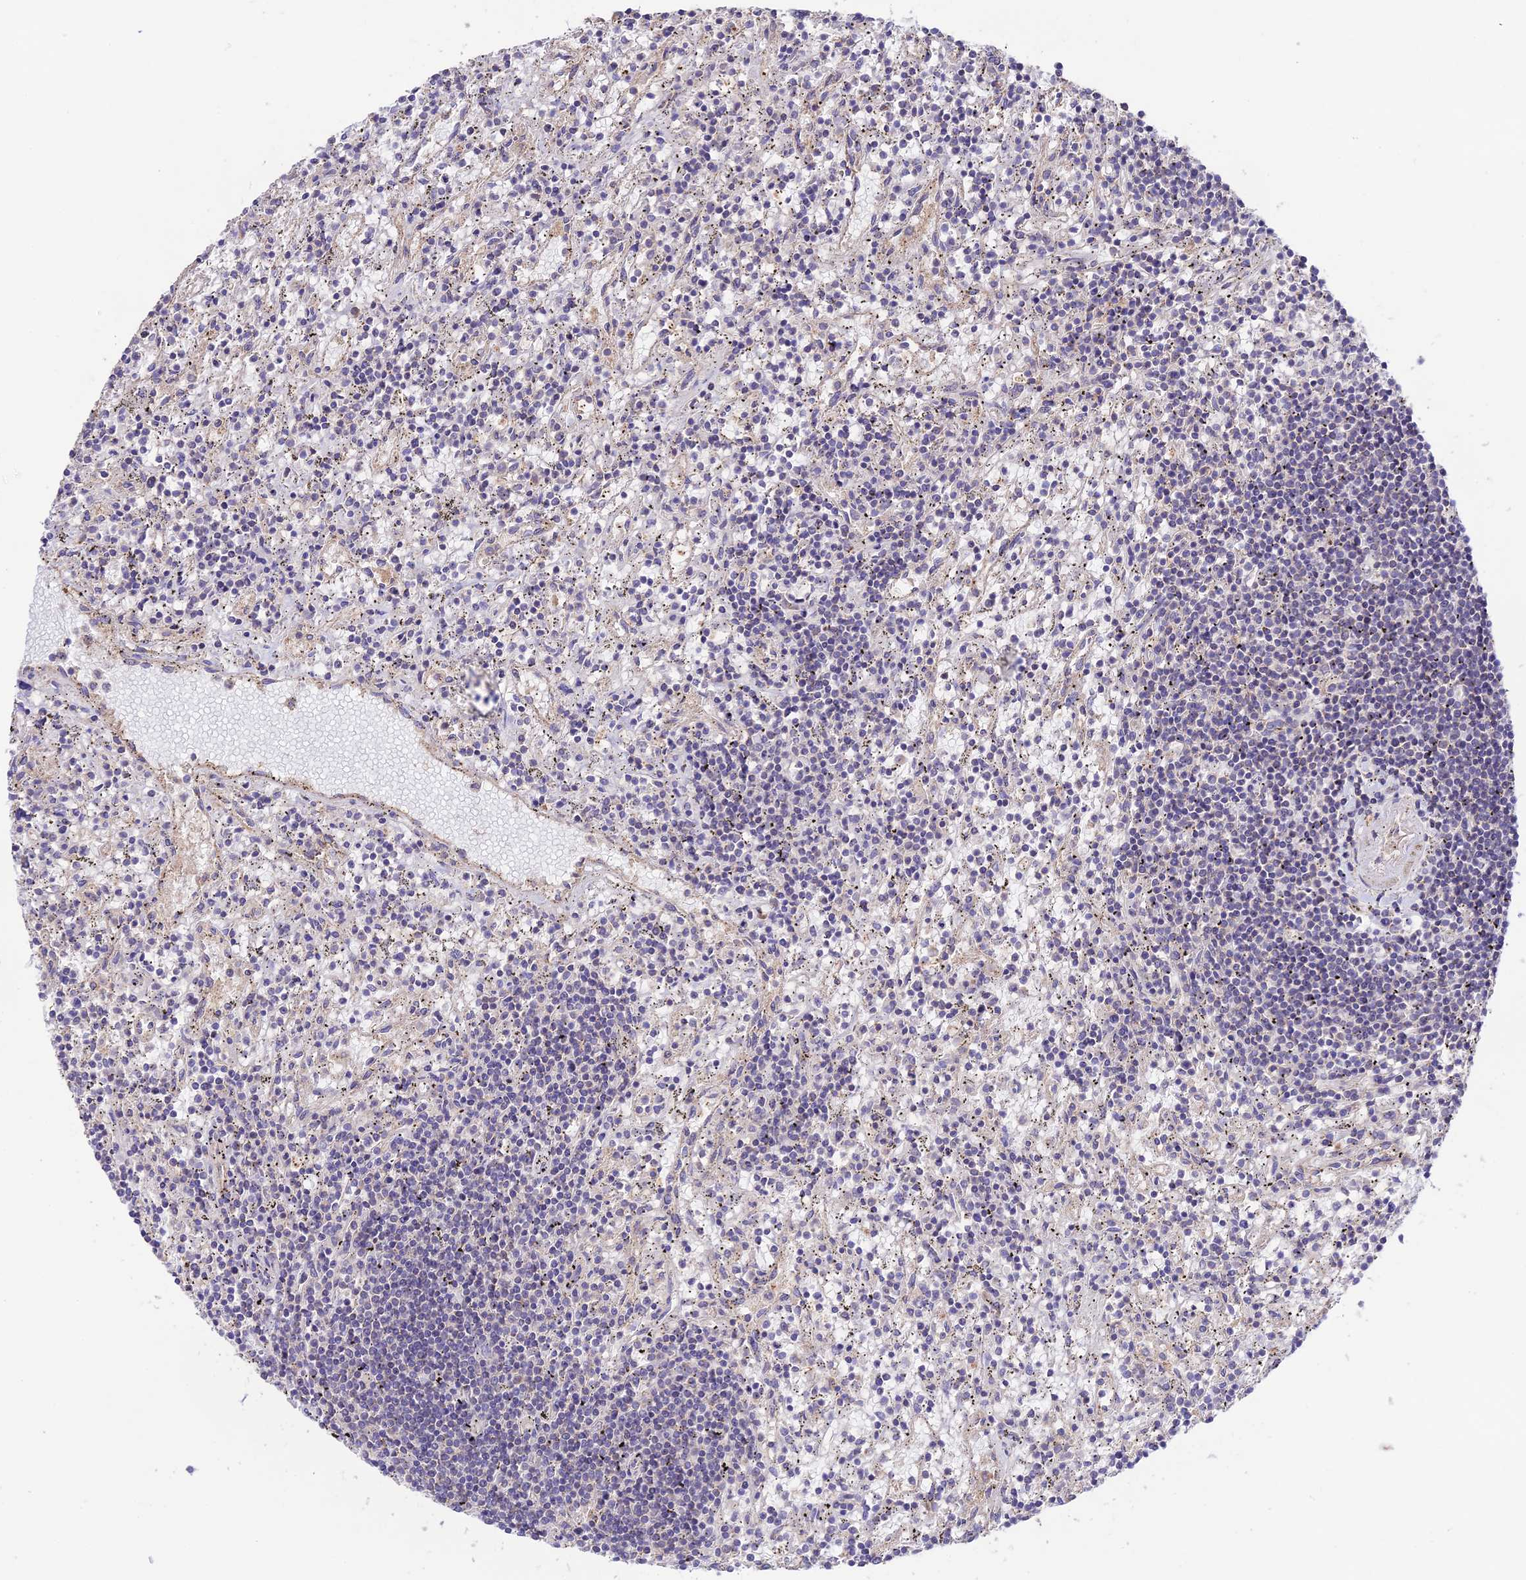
{"staining": {"intensity": "negative", "quantity": "none", "location": "none"}, "tissue": "lymphoma", "cell_type": "Tumor cells", "image_type": "cancer", "snomed": [{"axis": "morphology", "description": "Malignant lymphoma, non-Hodgkin's type, Low grade"}, {"axis": "topography", "description": "Spleen"}], "caption": "A high-resolution image shows IHC staining of lymphoma, which displays no significant expression in tumor cells.", "gene": "BRME1", "patient": {"sex": "male", "age": 76}}